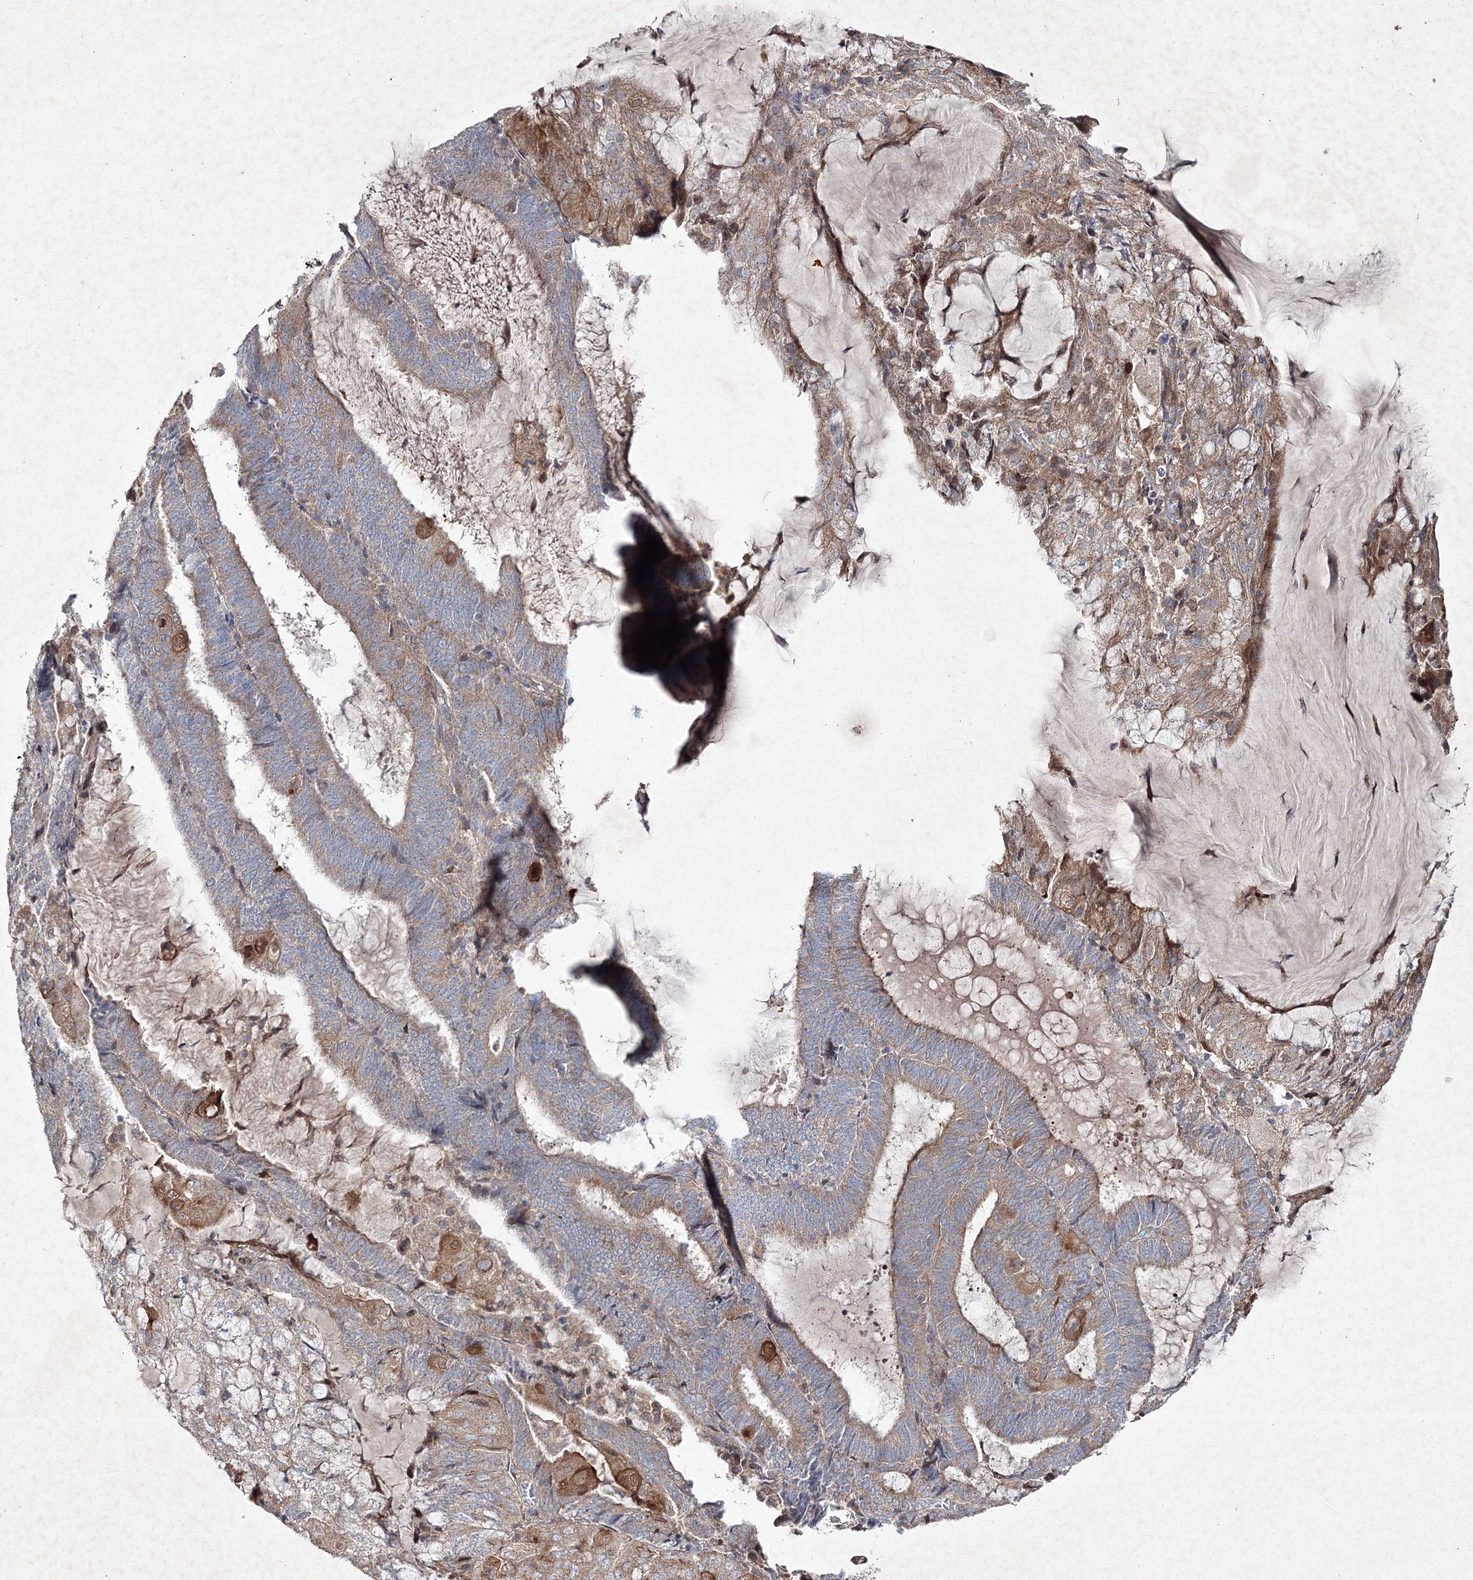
{"staining": {"intensity": "moderate", "quantity": "25%-75%", "location": "cytoplasmic/membranous"}, "tissue": "endometrial cancer", "cell_type": "Tumor cells", "image_type": "cancer", "snomed": [{"axis": "morphology", "description": "Adenocarcinoma, NOS"}, {"axis": "topography", "description": "Endometrium"}], "caption": "The histopathology image reveals staining of endometrial adenocarcinoma, revealing moderate cytoplasmic/membranous protein staining (brown color) within tumor cells.", "gene": "GFM1", "patient": {"sex": "female", "age": 81}}